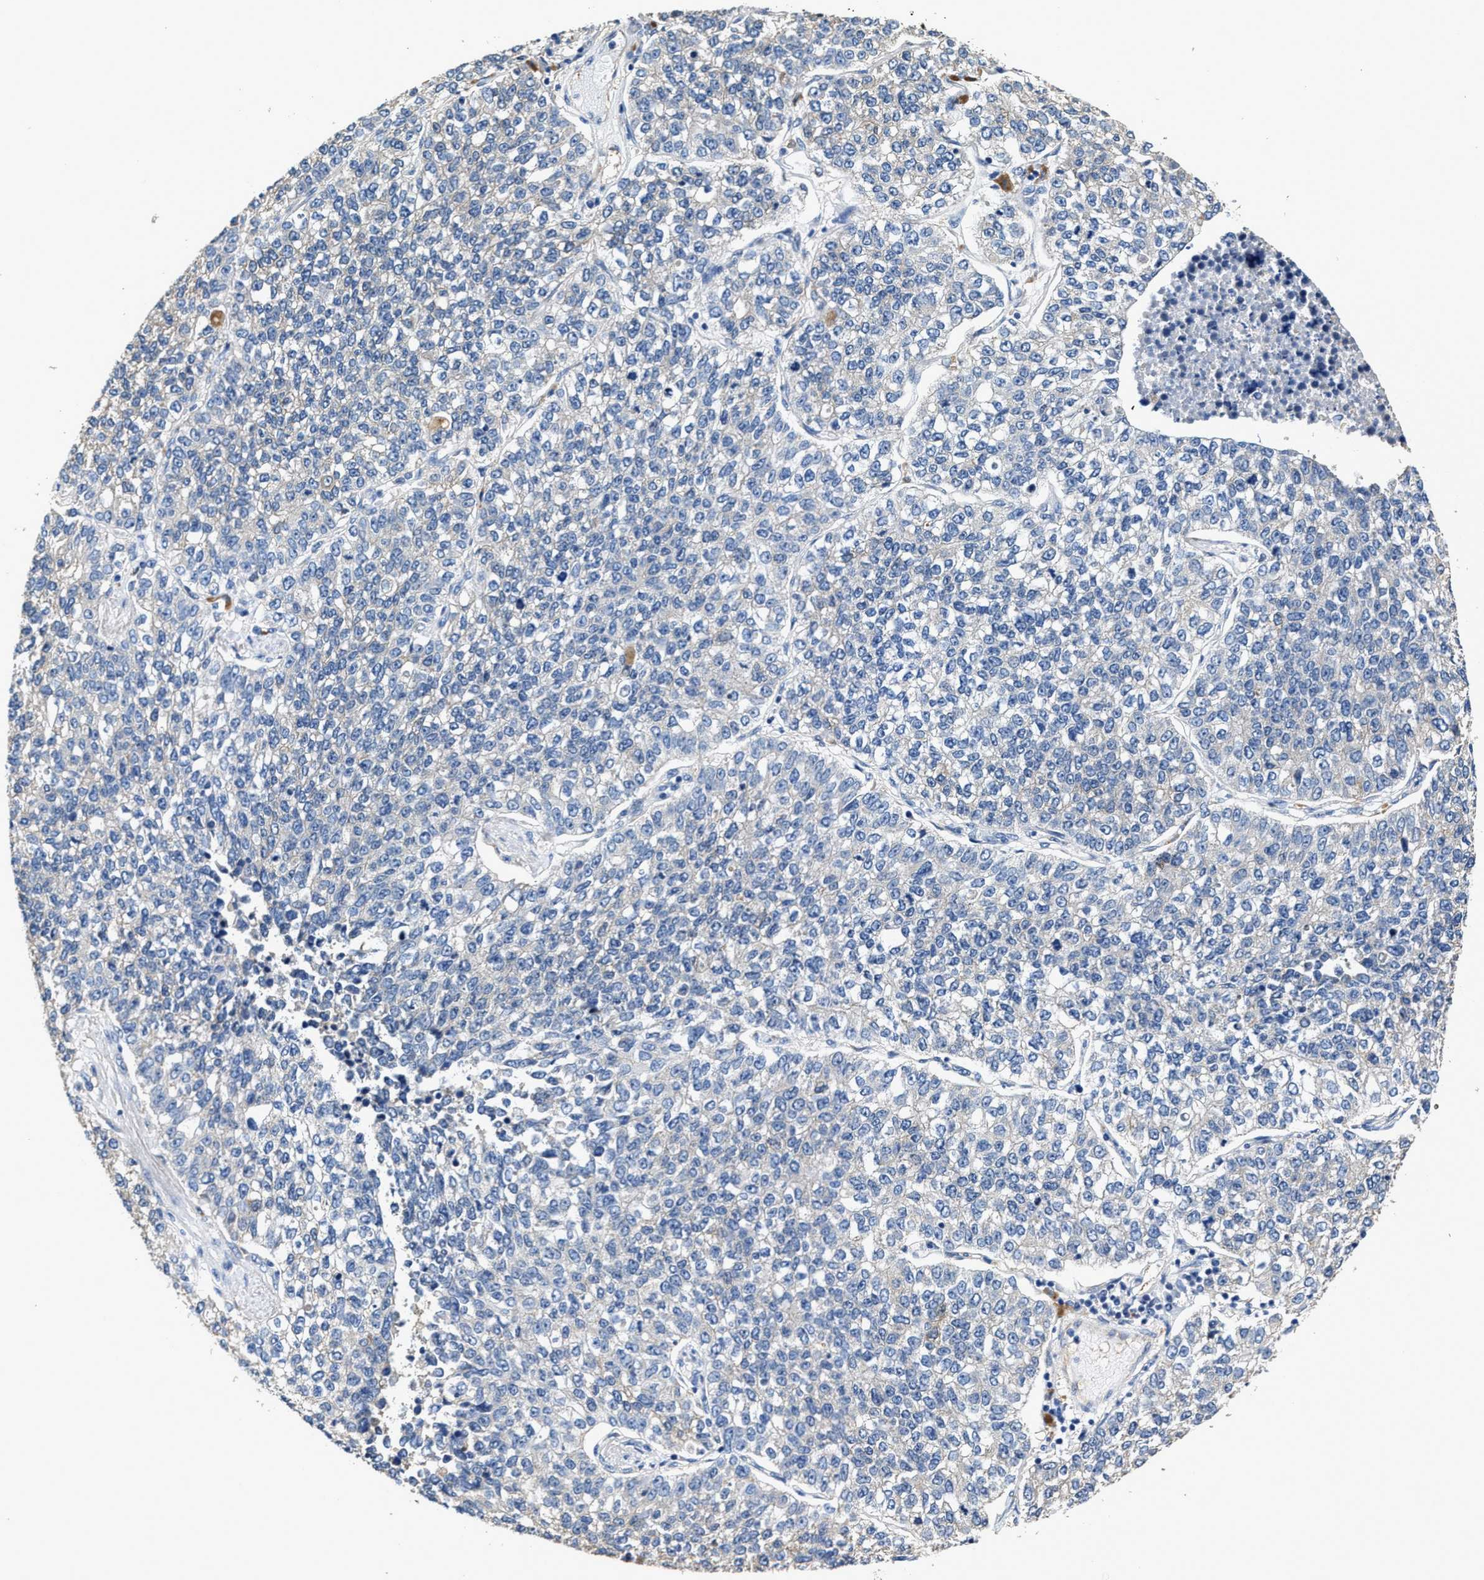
{"staining": {"intensity": "negative", "quantity": "none", "location": "none"}, "tissue": "lung cancer", "cell_type": "Tumor cells", "image_type": "cancer", "snomed": [{"axis": "morphology", "description": "Adenocarcinoma, NOS"}, {"axis": "topography", "description": "Lung"}], "caption": "The IHC image has no significant staining in tumor cells of lung cancer (adenocarcinoma) tissue.", "gene": "PEG10", "patient": {"sex": "male", "age": 49}}